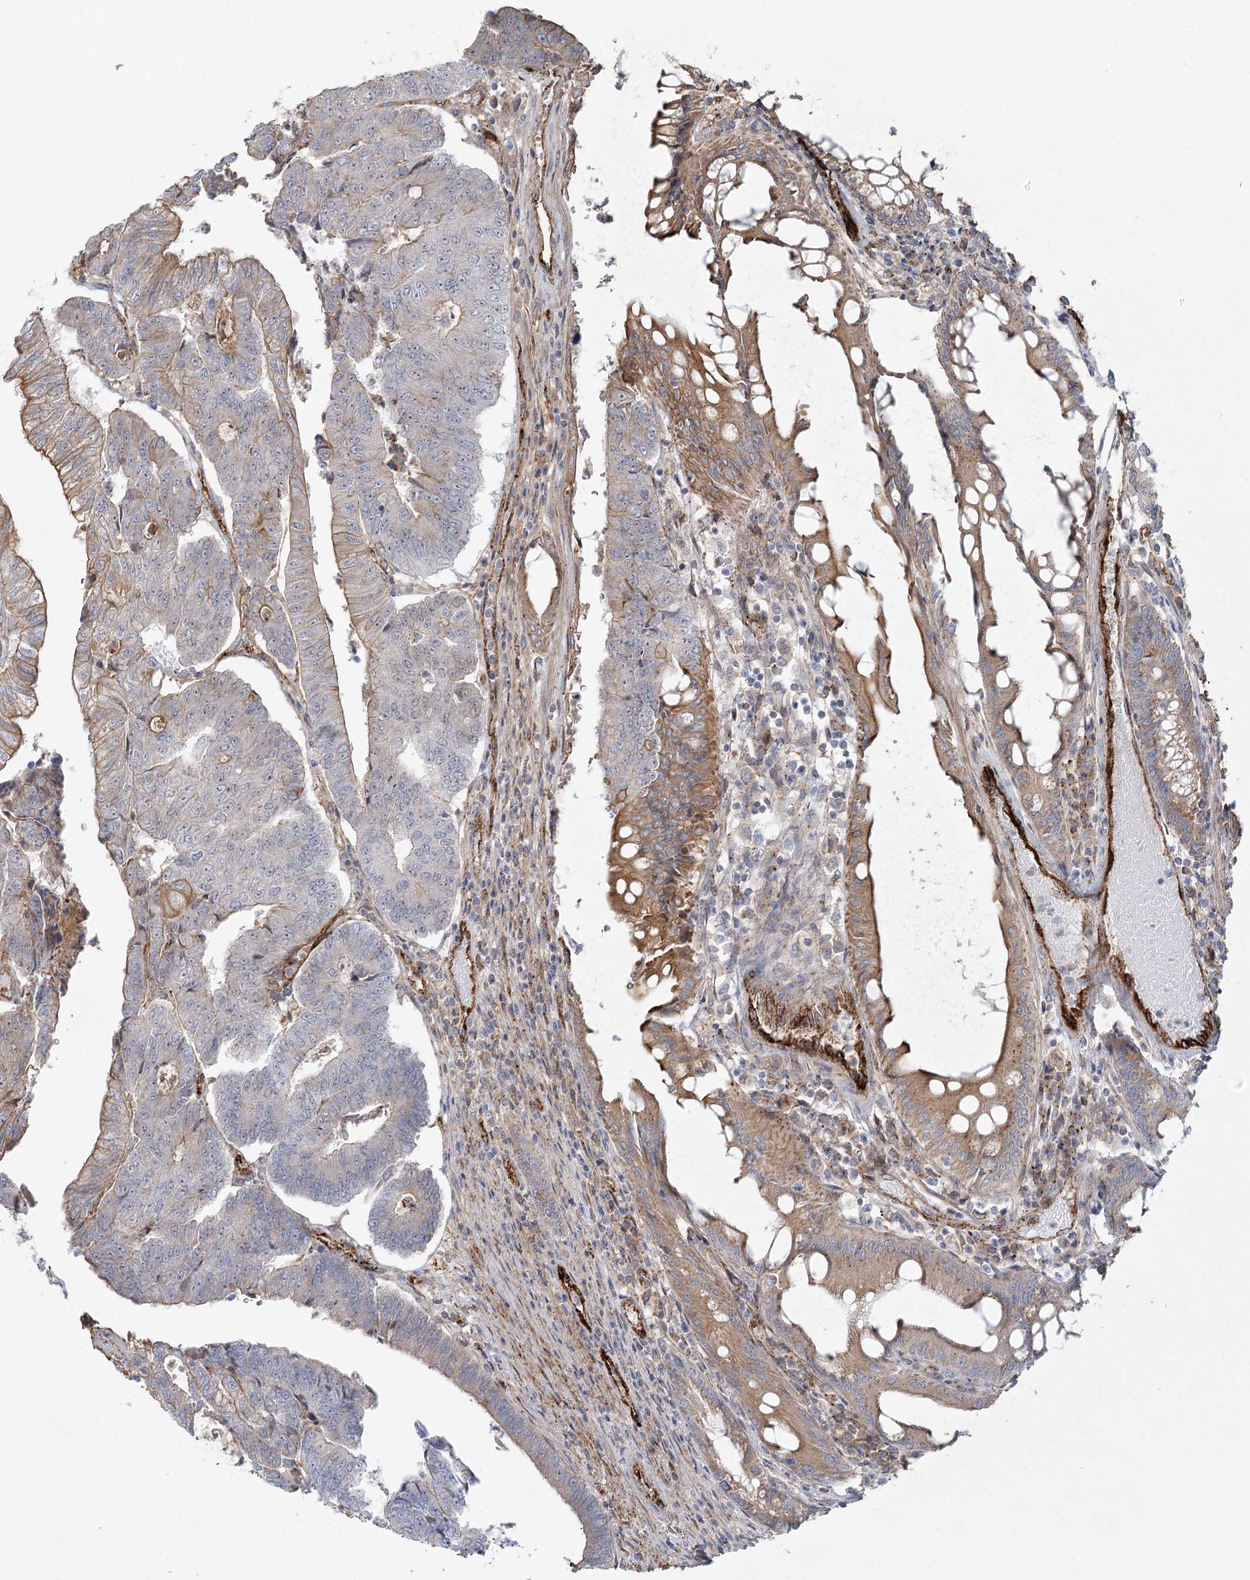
{"staining": {"intensity": "moderate", "quantity": "<25%", "location": "cytoplasmic/membranous"}, "tissue": "colorectal cancer", "cell_type": "Tumor cells", "image_type": "cancer", "snomed": [{"axis": "morphology", "description": "Adenocarcinoma, NOS"}, {"axis": "topography", "description": "Colon"}], "caption": "The immunohistochemical stain labels moderate cytoplasmic/membranous positivity in tumor cells of colorectal adenocarcinoma tissue. (IHC, brightfield microscopy, high magnification).", "gene": "KBTBD4", "patient": {"sex": "female", "age": 67}}